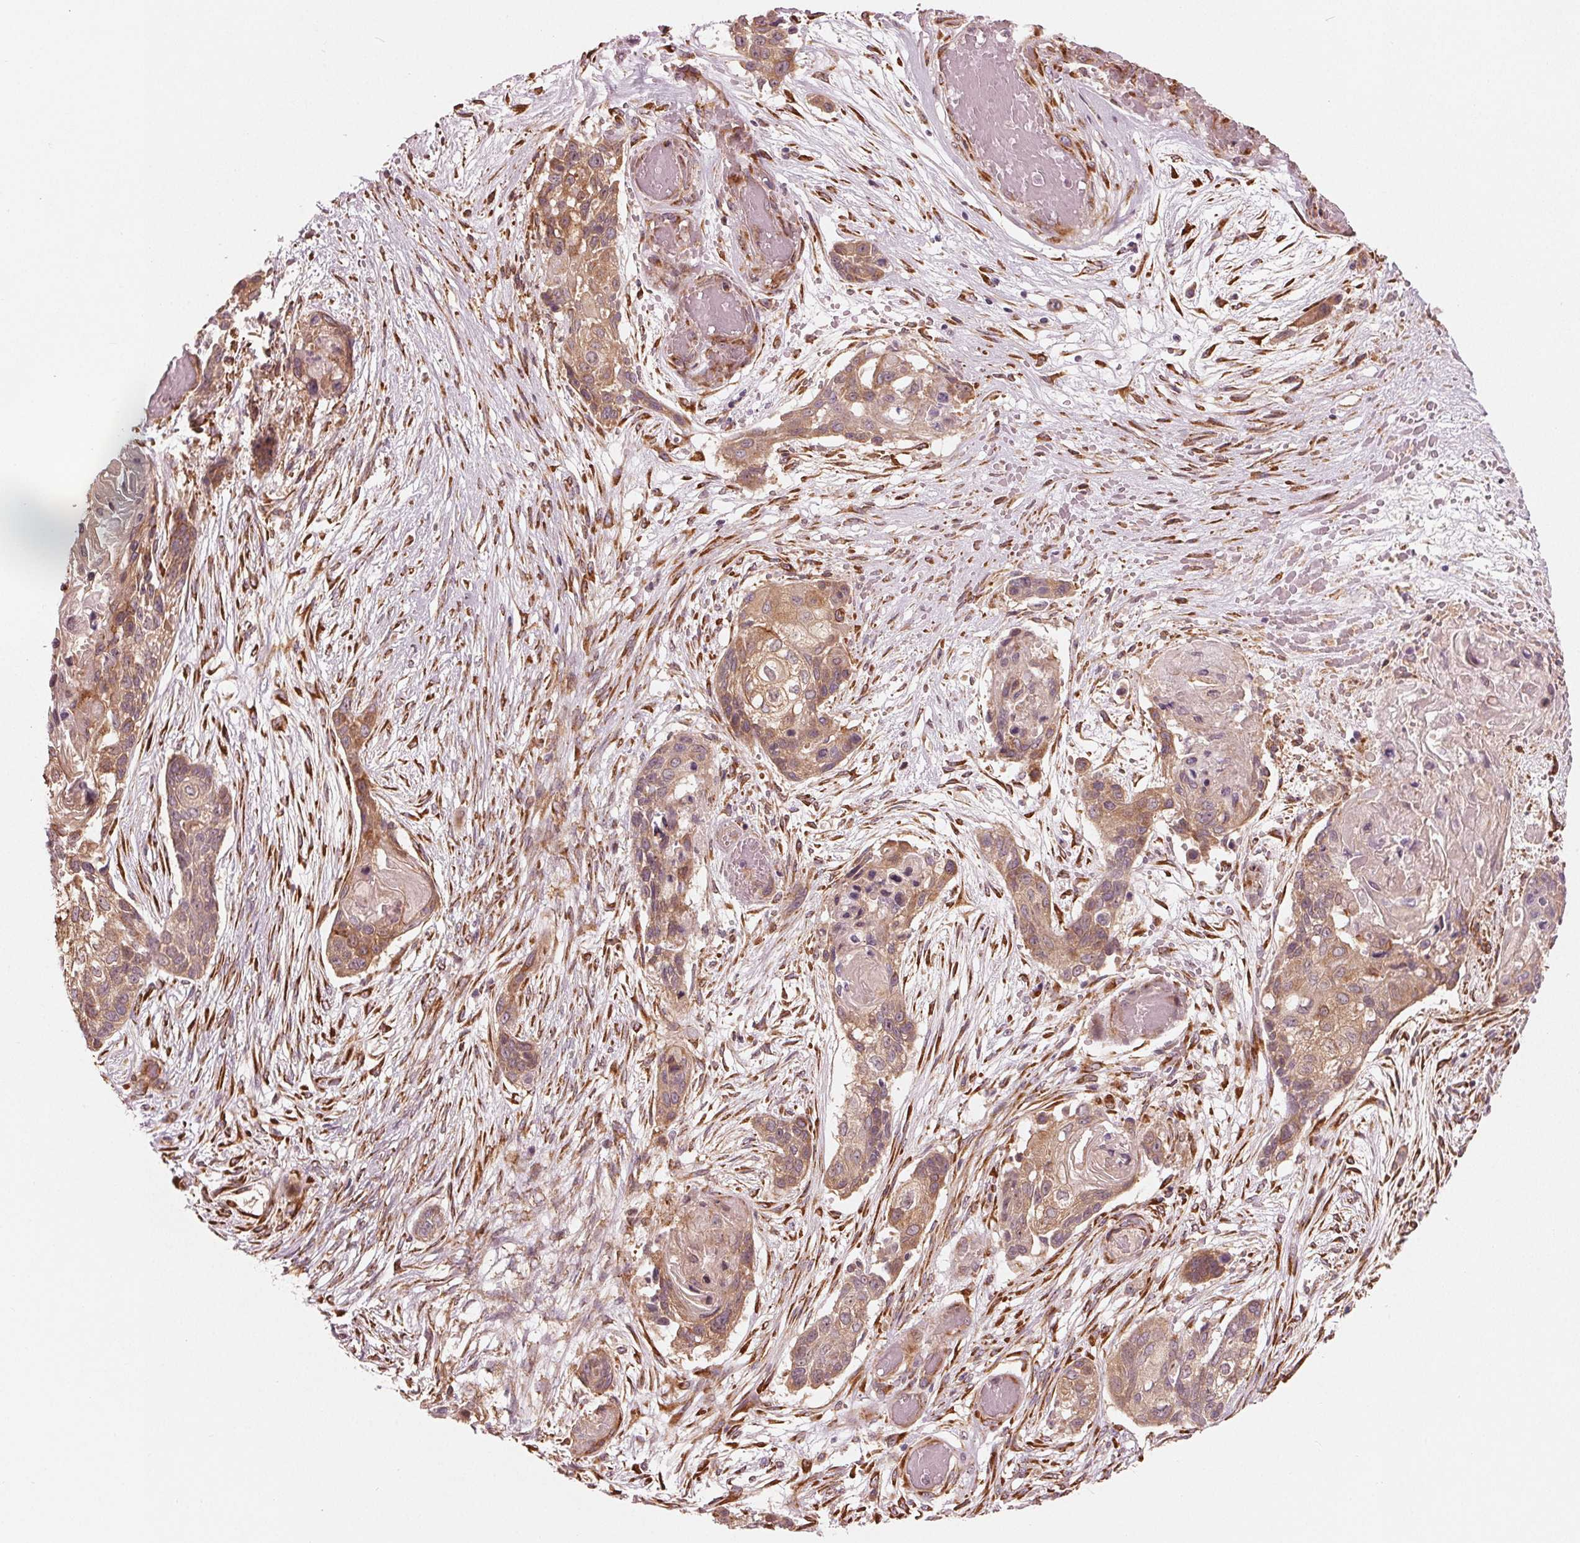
{"staining": {"intensity": "moderate", "quantity": ">75%", "location": "cytoplasmic/membranous"}, "tissue": "lung cancer", "cell_type": "Tumor cells", "image_type": "cancer", "snomed": [{"axis": "morphology", "description": "Squamous cell carcinoma, NOS"}, {"axis": "topography", "description": "Lung"}], "caption": "Brown immunohistochemical staining in human squamous cell carcinoma (lung) displays moderate cytoplasmic/membranous positivity in approximately >75% of tumor cells. (DAB (3,3'-diaminobenzidine) = brown stain, brightfield microscopy at high magnification).", "gene": "CMIP", "patient": {"sex": "male", "age": 69}}